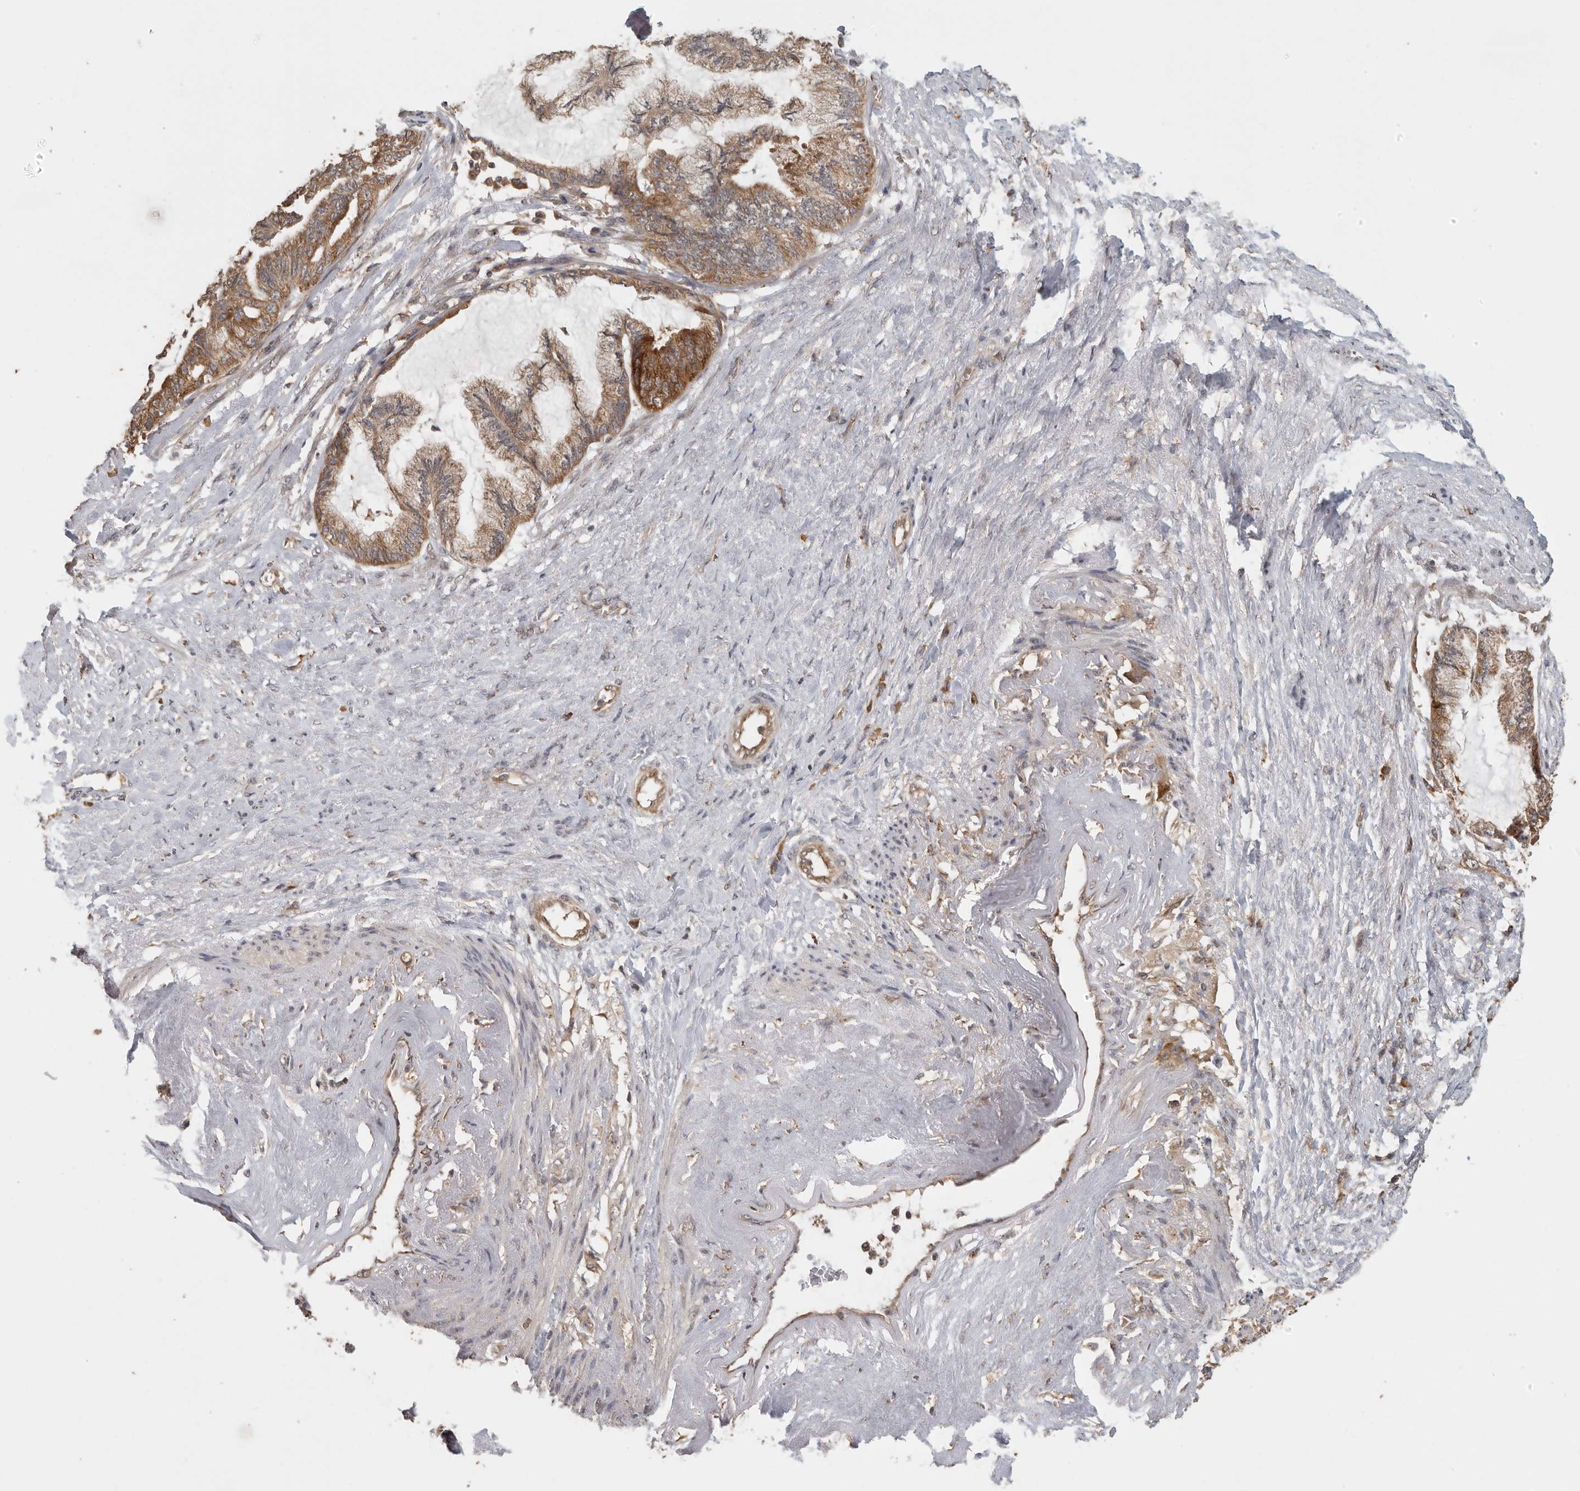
{"staining": {"intensity": "moderate", "quantity": ">75%", "location": "cytoplasmic/membranous"}, "tissue": "endometrial cancer", "cell_type": "Tumor cells", "image_type": "cancer", "snomed": [{"axis": "morphology", "description": "Adenocarcinoma, NOS"}, {"axis": "topography", "description": "Endometrium"}], "caption": "An IHC histopathology image of neoplastic tissue is shown. Protein staining in brown labels moderate cytoplasmic/membranous positivity in endometrial cancer within tumor cells. The staining is performed using DAB (3,3'-diaminobenzidine) brown chromogen to label protein expression. The nuclei are counter-stained blue using hematoxylin.", "gene": "CCT8", "patient": {"sex": "female", "age": 86}}